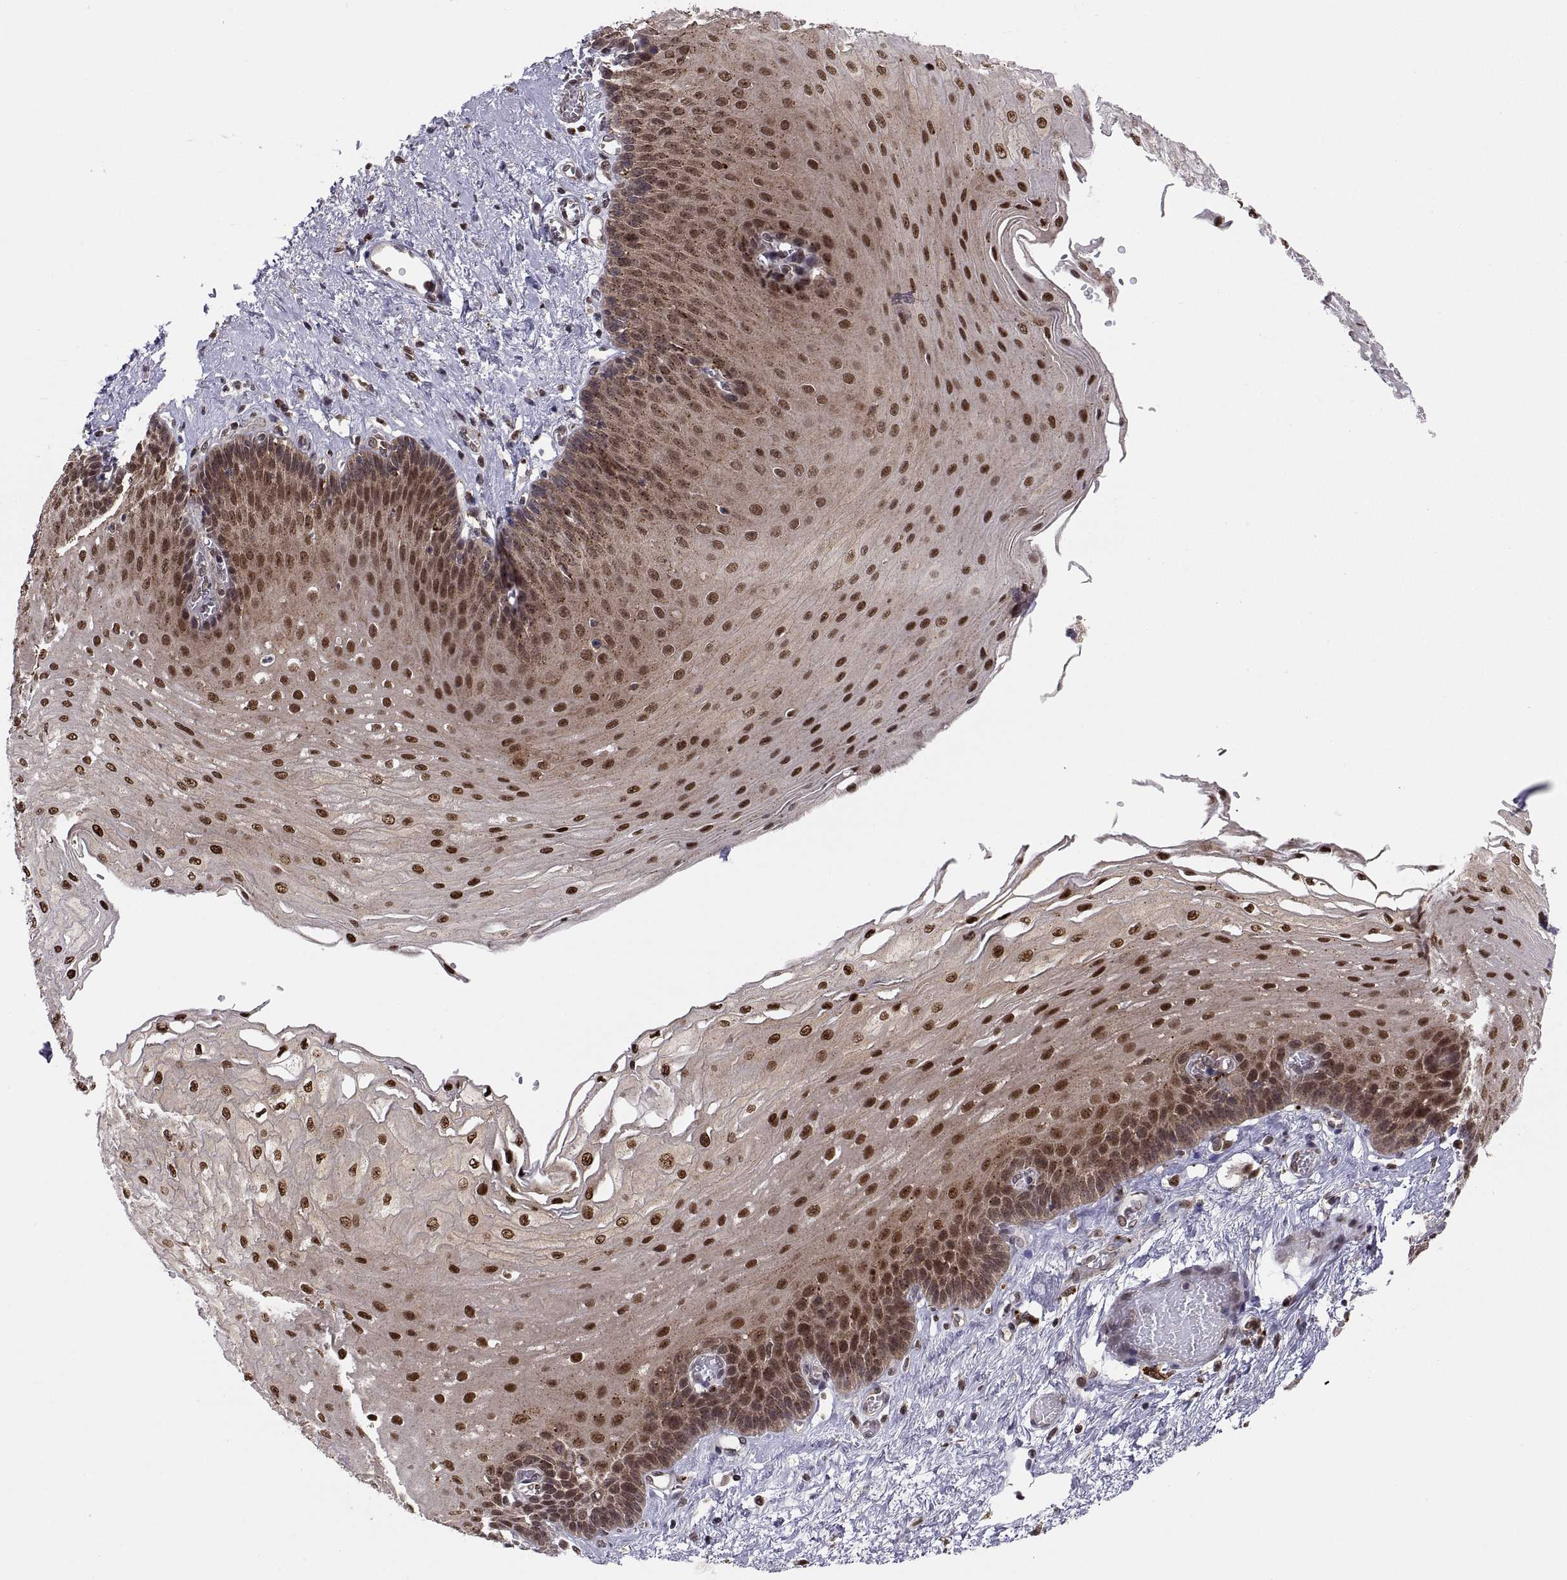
{"staining": {"intensity": "strong", "quantity": ">75%", "location": "nuclear"}, "tissue": "esophagus", "cell_type": "Squamous epithelial cells", "image_type": "normal", "snomed": [{"axis": "morphology", "description": "Normal tissue, NOS"}, {"axis": "topography", "description": "Esophagus"}], "caption": "Immunohistochemistry micrograph of unremarkable esophagus: esophagus stained using immunohistochemistry (IHC) shows high levels of strong protein expression localized specifically in the nuclear of squamous epithelial cells, appearing as a nuclear brown color.", "gene": "PSMC2", "patient": {"sex": "female", "age": 62}}